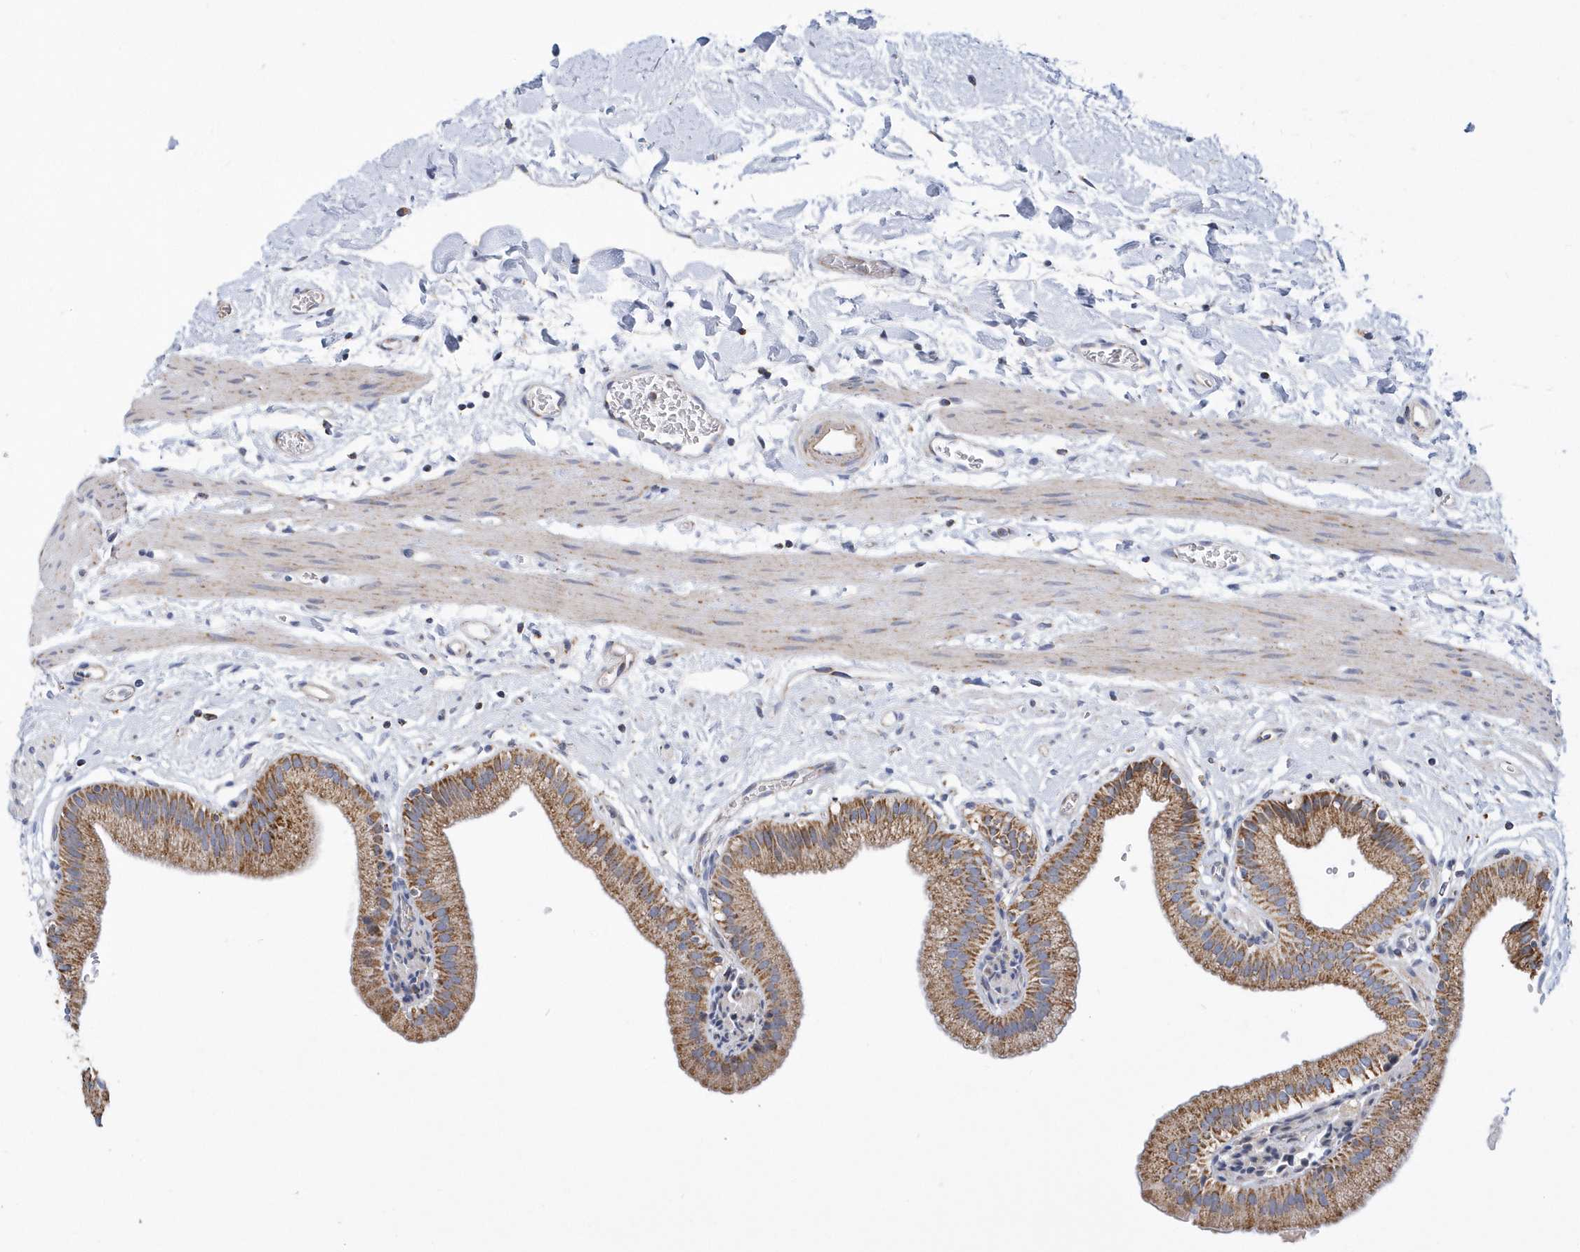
{"staining": {"intensity": "strong", "quantity": ">75%", "location": "cytoplasmic/membranous"}, "tissue": "gallbladder", "cell_type": "Glandular cells", "image_type": "normal", "snomed": [{"axis": "morphology", "description": "Normal tissue, NOS"}, {"axis": "topography", "description": "Gallbladder"}], "caption": "Protein staining of normal gallbladder demonstrates strong cytoplasmic/membranous staining in about >75% of glandular cells. (Stains: DAB in brown, nuclei in blue, Microscopy: brightfield microscopy at high magnification).", "gene": "VWA5B2", "patient": {"sex": "male", "age": 55}}